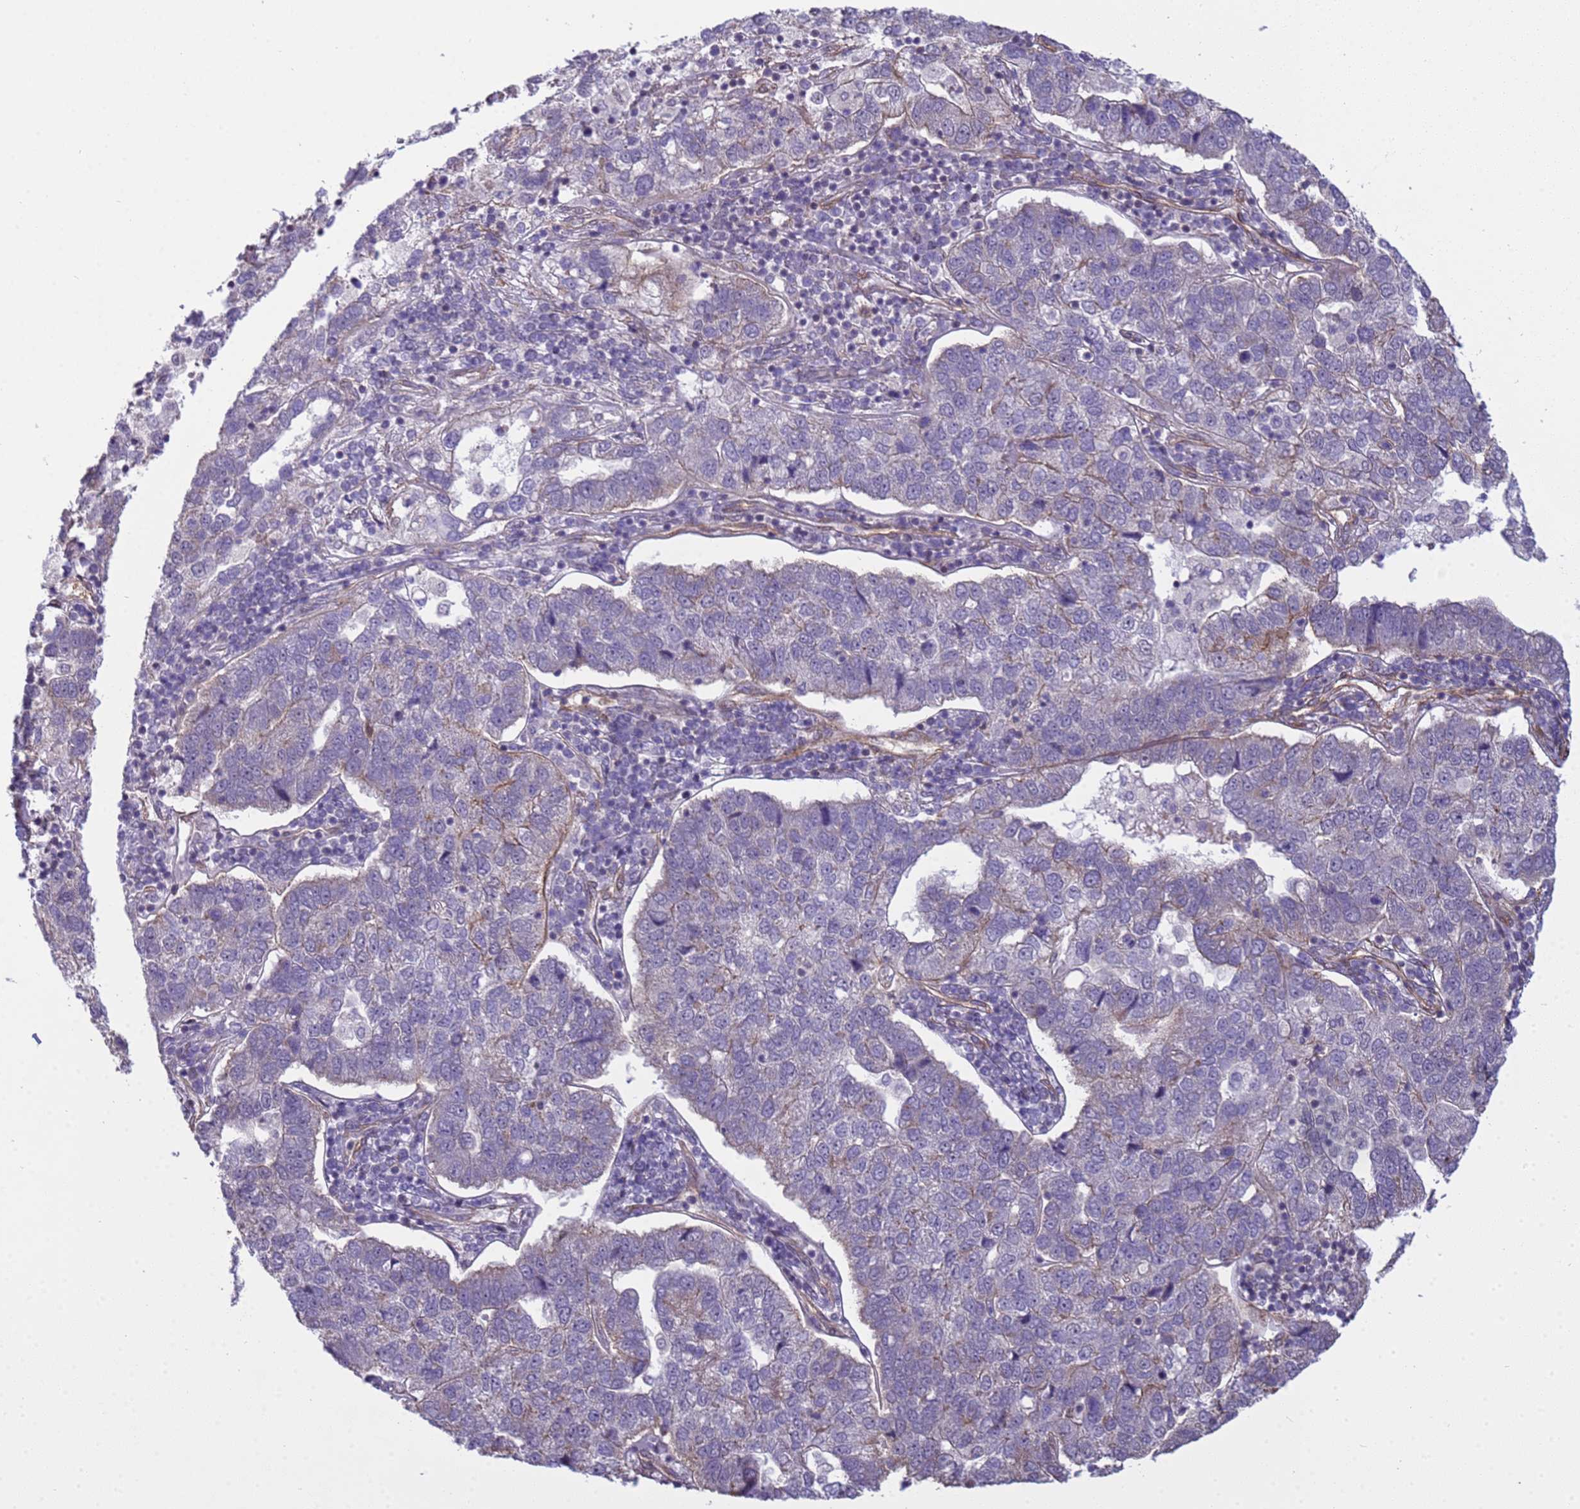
{"staining": {"intensity": "weak", "quantity": "<25%", "location": "cytoplasmic/membranous"}, "tissue": "pancreatic cancer", "cell_type": "Tumor cells", "image_type": "cancer", "snomed": [{"axis": "morphology", "description": "Adenocarcinoma, NOS"}, {"axis": "topography", "description": "Pancreas"}], "caption": "An IHC histopathology image of pancreatic cancer is shown. There is no staining in tumor cells of pancreatic cancer. The staining was performed using DAB to visualize the protein expression in brown, while the nuclei were stained in blue with hematoxylin (Magnification: 20x).", "gene": "ITGB4", "patient": {"sex": "female", "age": 61}}